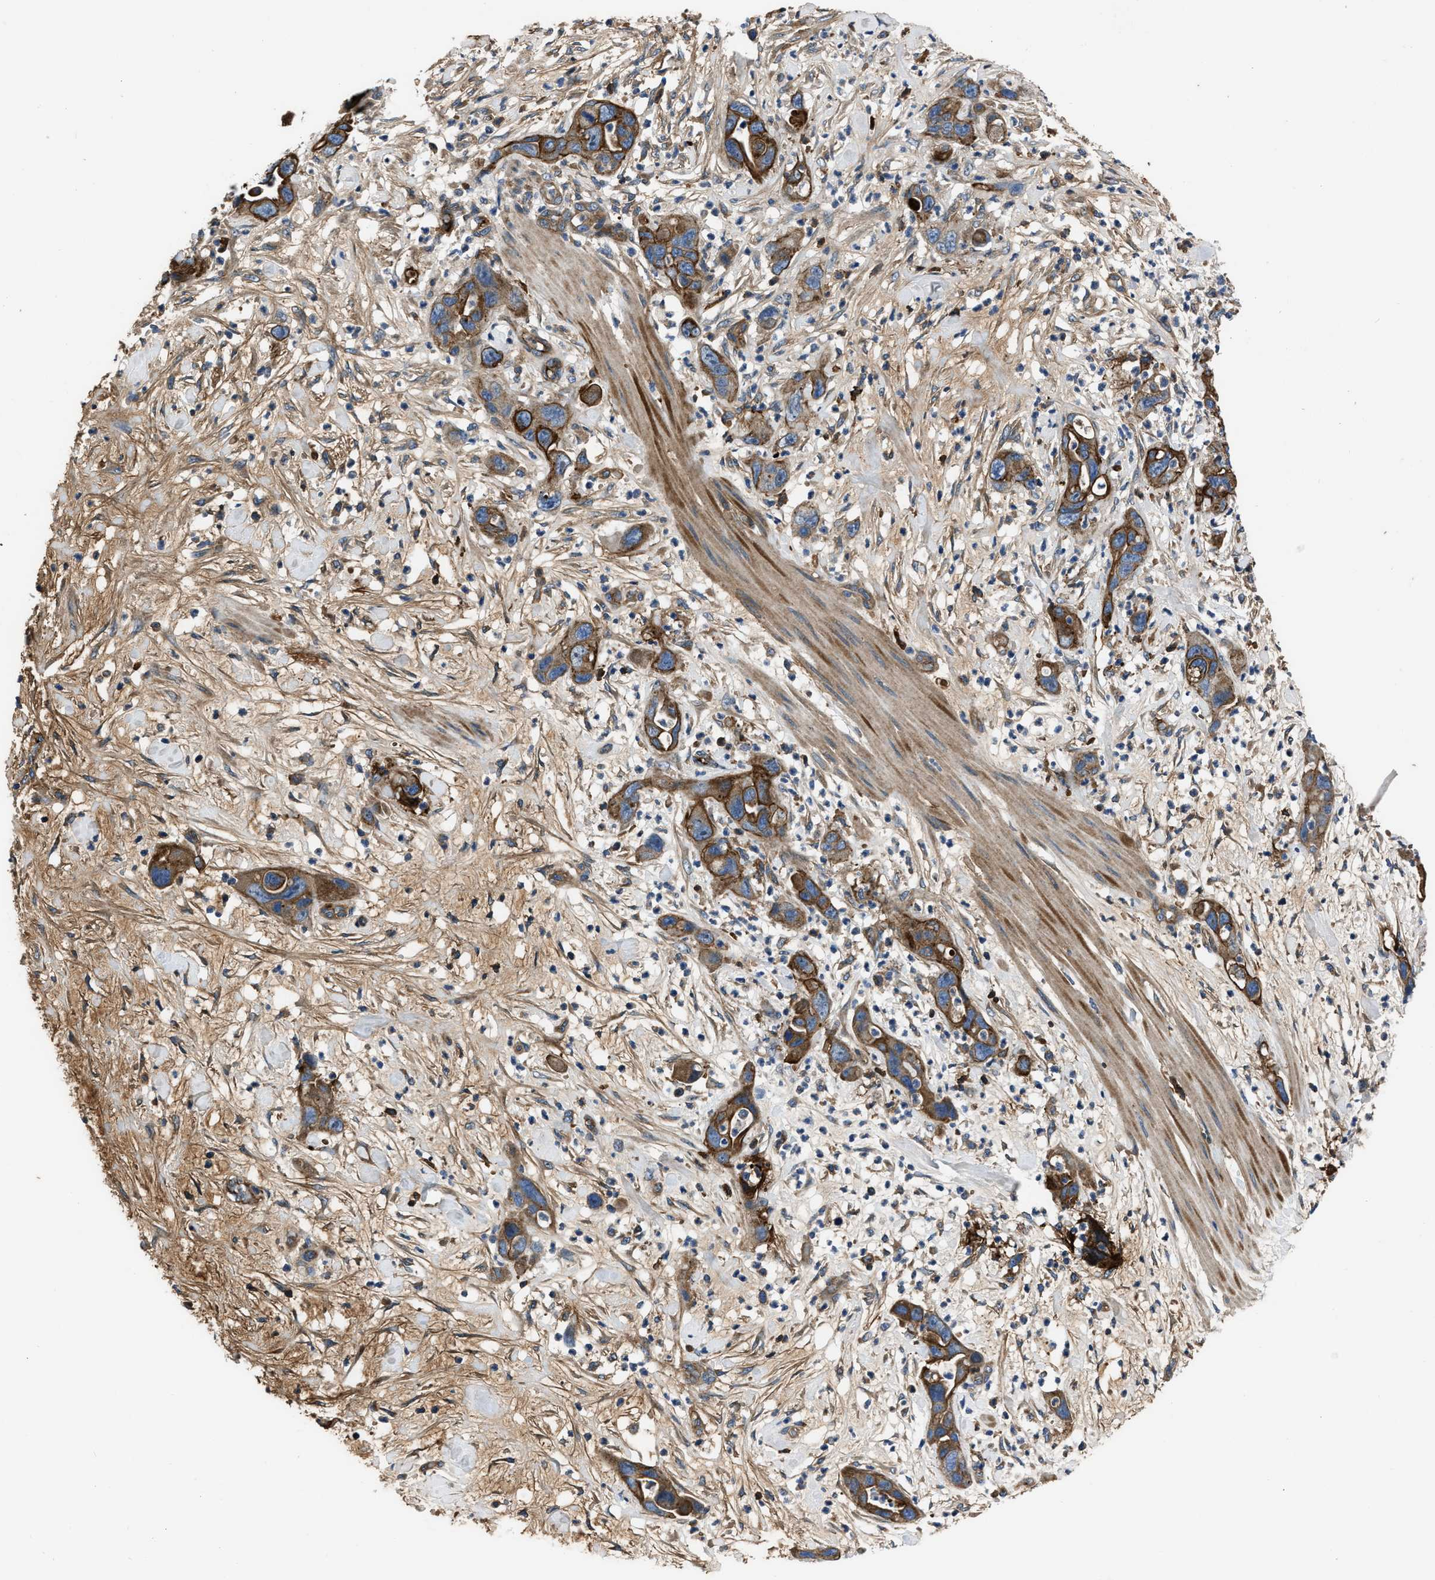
{"staining": {"intensity": "strong", "quantity": ">75%", "location": "cytoplasmic/membranous"}, "tissue": "pancreatic cancer", "cell_type": "Tumor cells", "image_type": "cancer", "snomed": [{"axis": "morphology", "description": "Adenocarcinoma, NOS"}, {"axis": "topography", "description": "Pancreas"}], "caption": "Tumor cells reveal high levels of strong cytoplasmic/membranous positivity in about >75% of cells in human pancreatic adenocarcinoma. (Stains: DAB in brown, nuclei in blue, Microscopy: brightfield microscopy at high magnification).", "gene": "ERC1", "patient": {"sex": "female", "age": 71}}